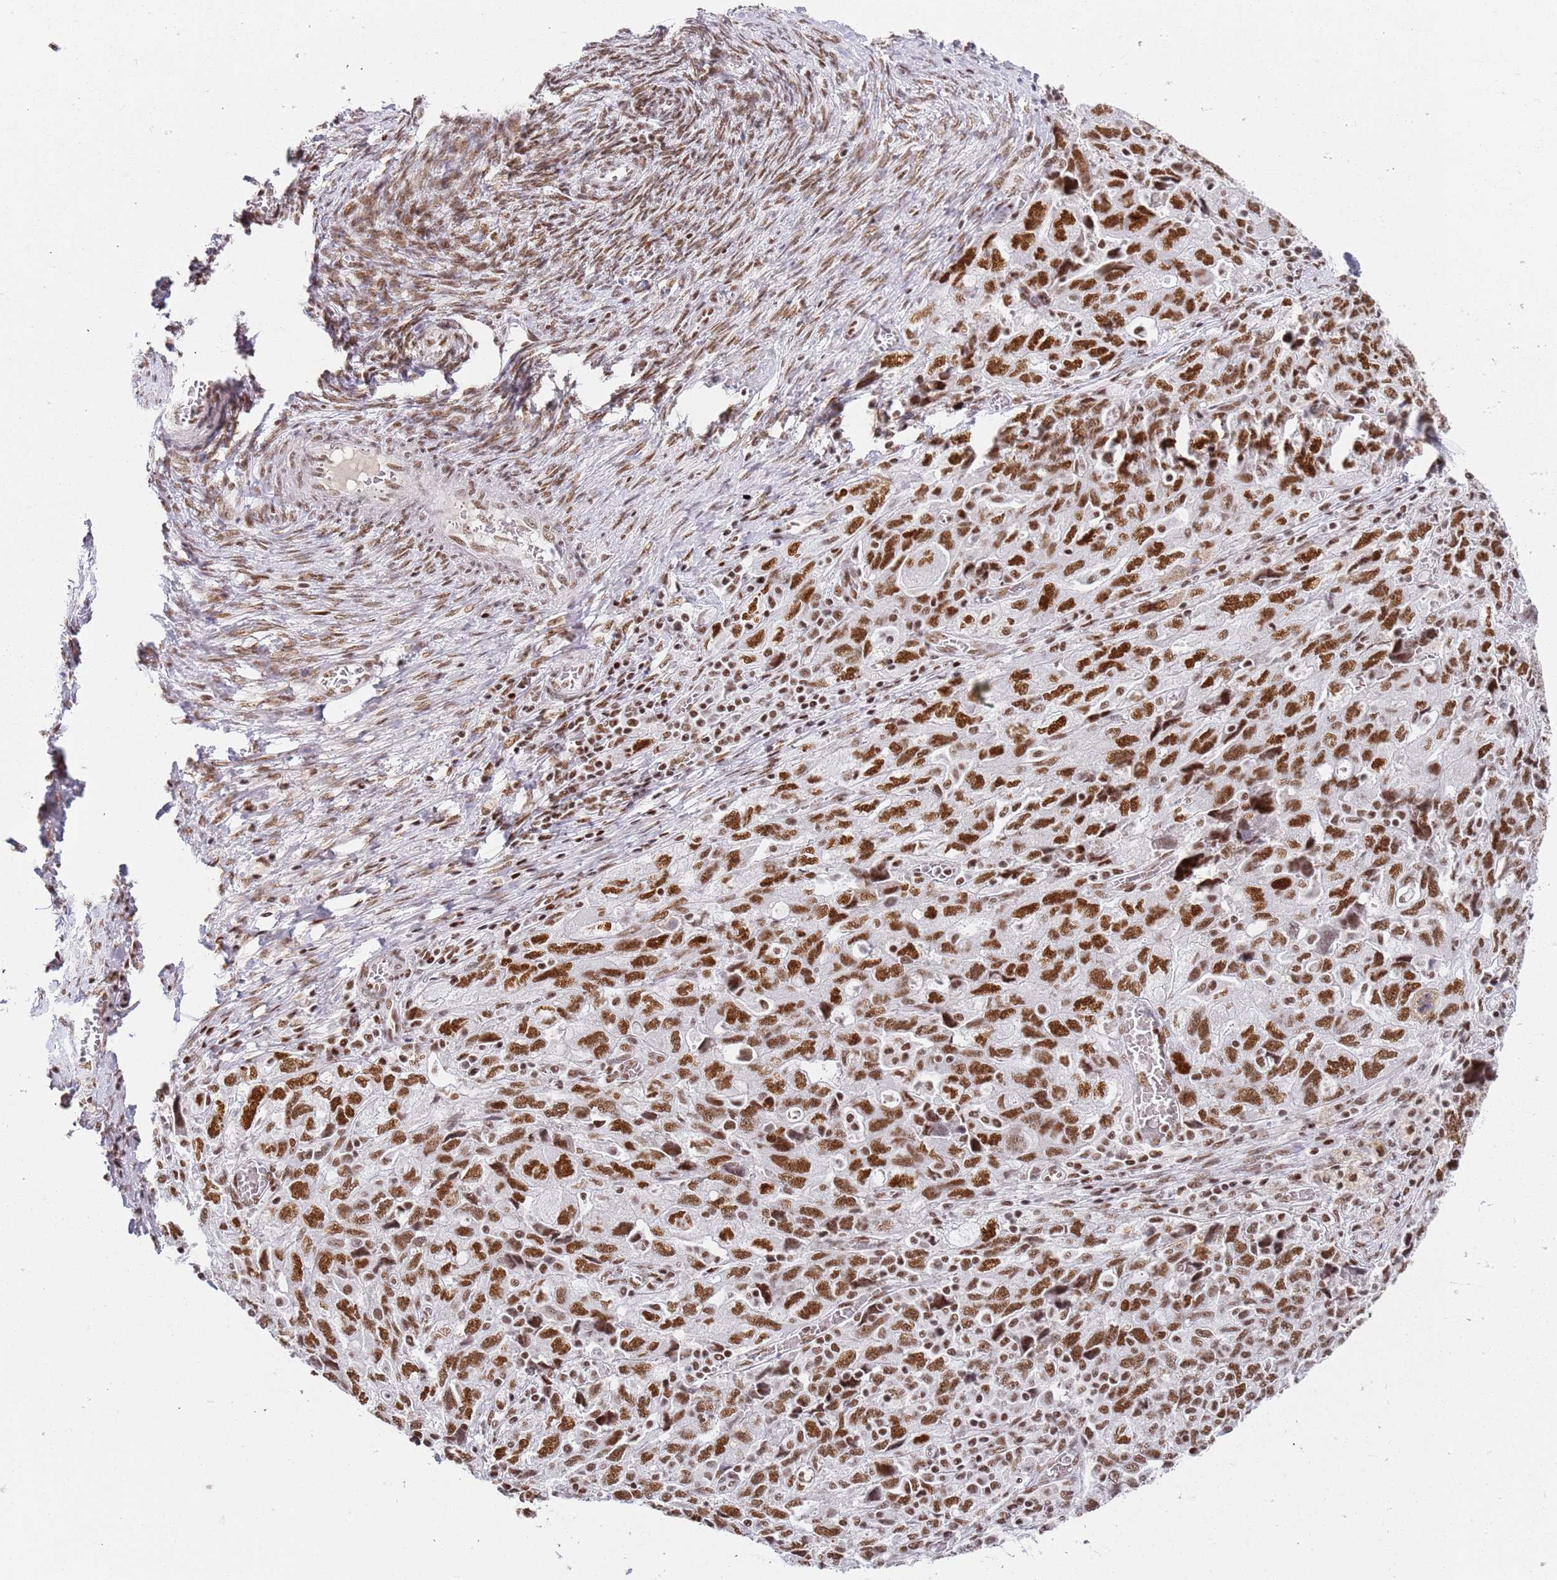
{"staining": {"intensity": "strong", "quantity": ">75%", "location": "nuclear"}, "tissue": "ovarian cancer", "cell_type": "Tumor cells", "image_type": "cancer", "snomed": [{"axis": "morphology", "description": "Carcinoma, NOS"}, {"axis": "morphology", "description": "Cystadenocarcinoma, serous, NOS"}, {"axis": "topography", "description": "Ovary"}], "caption": "Human ovarian cancer (serous cystadenocarcinoma) stained with a brown dye displays strong nuclear positive staining in about >75% of tumor cells.", "gene": "AKAP8L", "patient": {"sex": "female", "age": 69}}